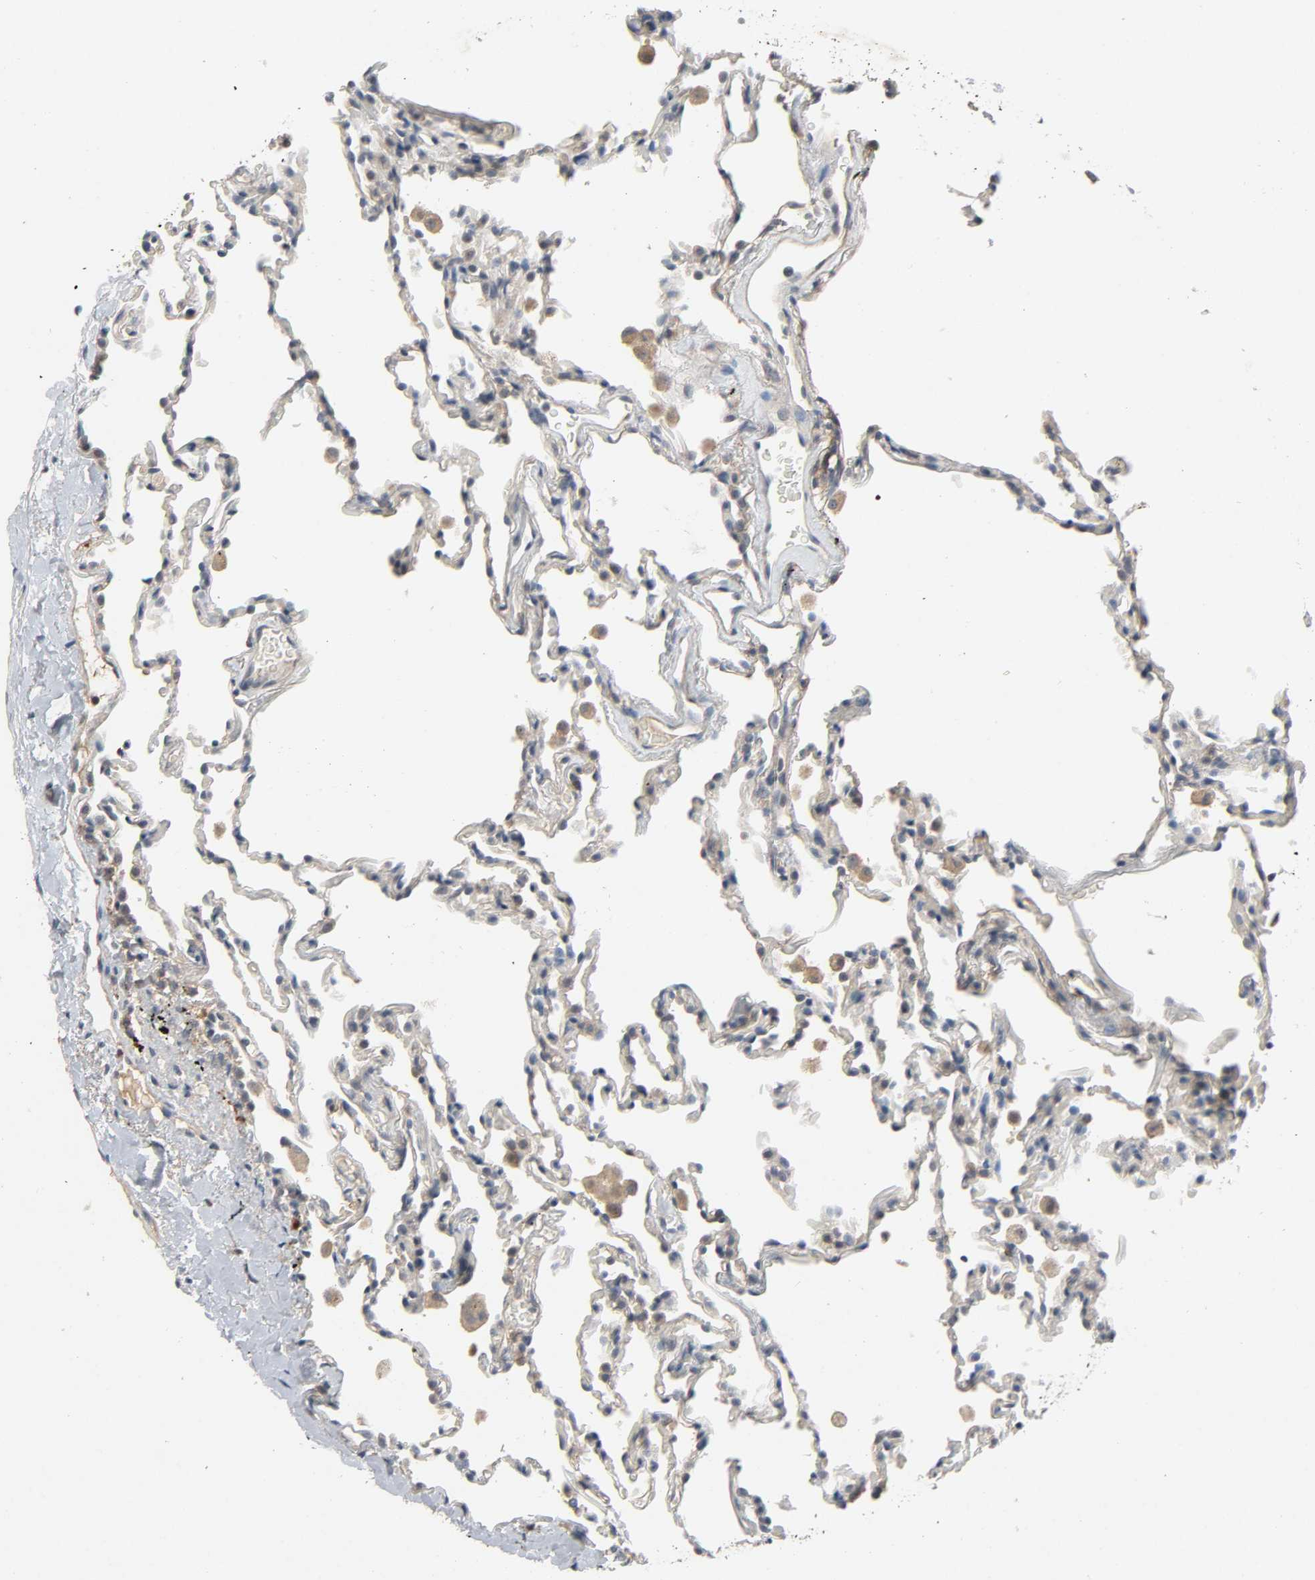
{"staining": {"intensity": "weak", "quantity": "25%-75%", "location": "cytoplasmic/membranous"}, "tissue": "lung", "cell_type": "Alveolar cells", "image_type": "normal", "snomed": [{"axis": "morphology", "description": "Normal tissue, NOS"}, {"axis": "morphology", "description": "Soft tissue tumor metastatic"}, {"axis": "topography", "description": "Lung"}], "caption": "Lung stained with DAB immunohistochemistry (IHC) shows low levels of weak cytoplasmic/membranous positivity in about 25%-75% of alveolar cells.", "gene": "CD4", "patient": {"sex": "male", "age": 59}}